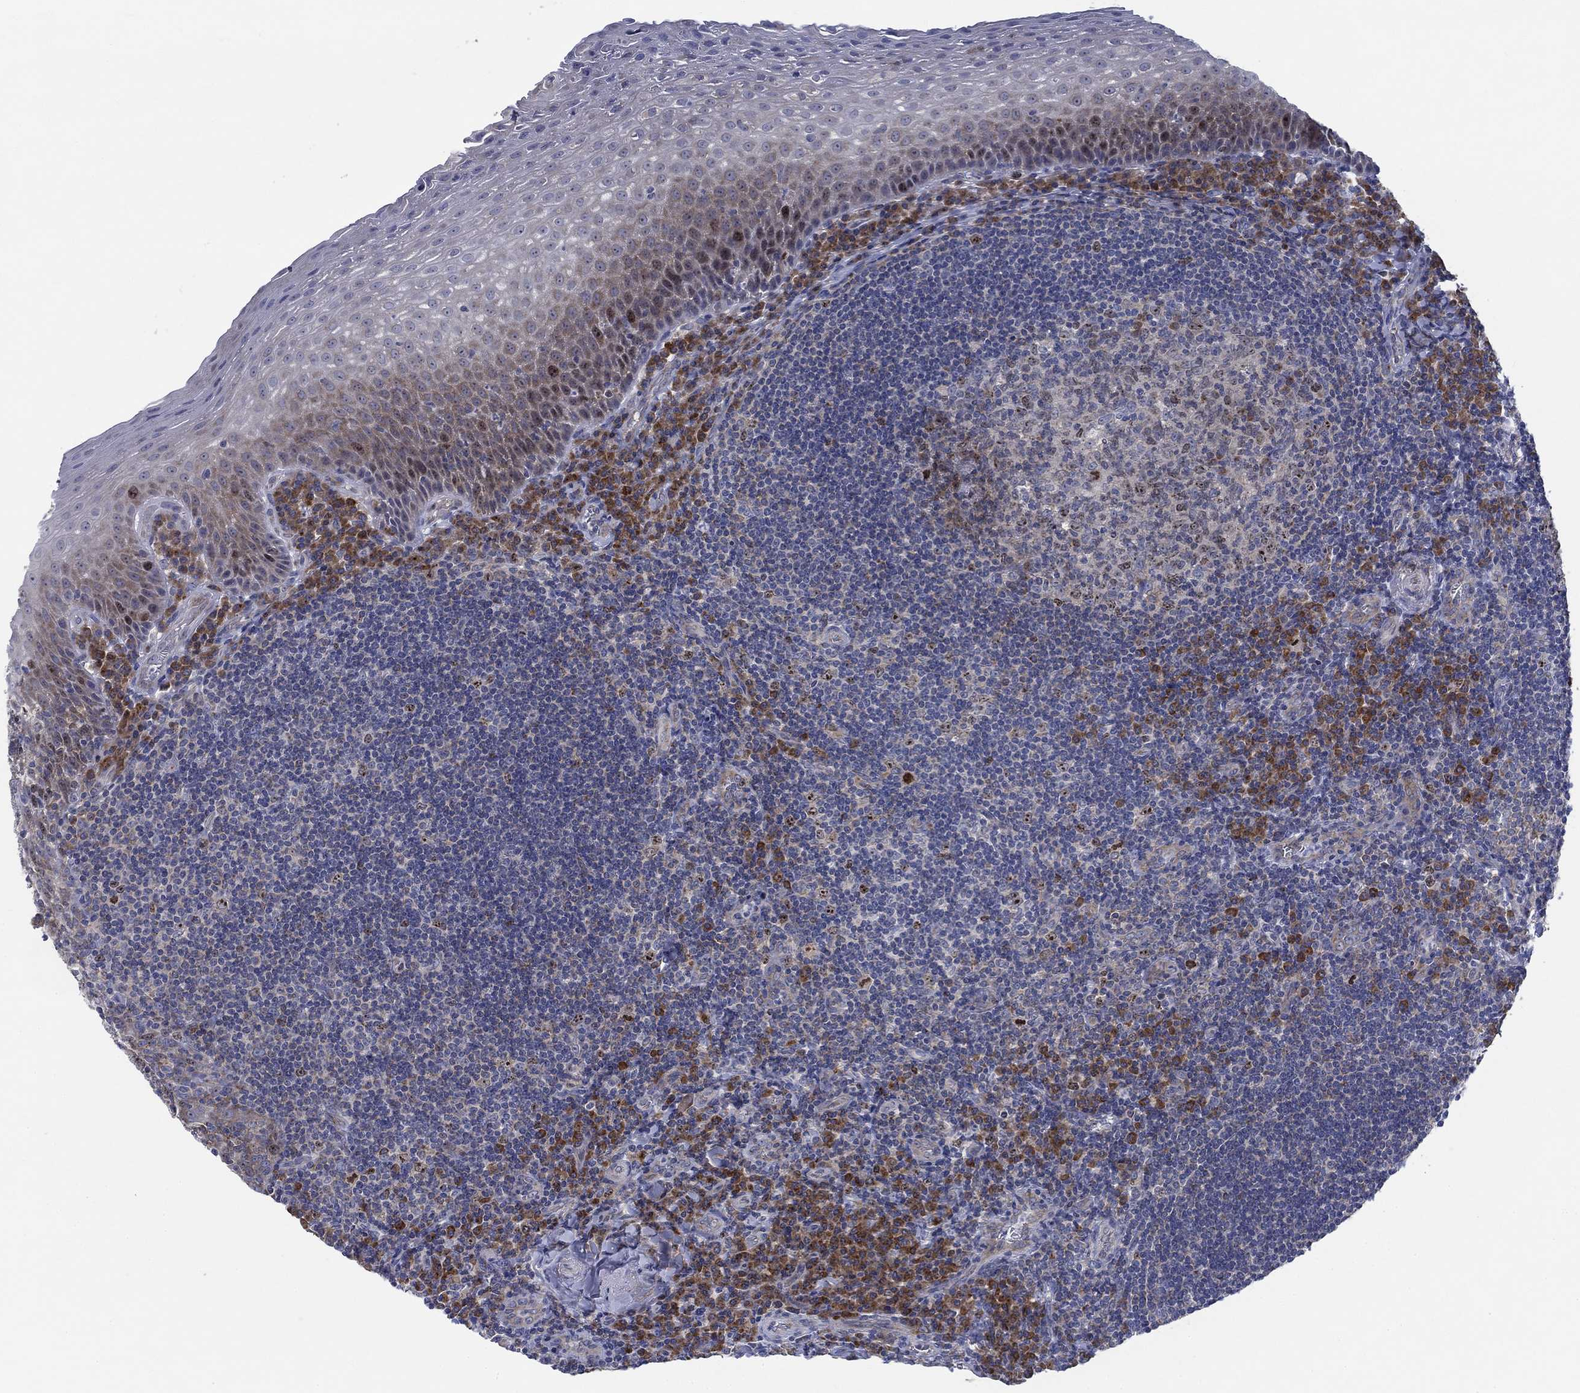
{"staining": {"intensity": "moderate", "quantity": "<25%", "location": "cytoplasmic/membranous"}, "tissue": "tonsil", "cell_type": "Germinal center cells", "image_type": "normal", "snomed": [{"axis": "morphology", "description": "Normal tissue, NOS"}, {"axis": "morphology", "description": "Inflammation, NOS"}, {"axis": "topography", "description": "Tonsil"}], "caption": "Immunohistochemical staining of unremarkable human tonsil displays moderate cytoplasmic/membranous protein positivity in about <25% of germinal center cells. (DAB IHC, brown staining for protein, blue staining for nuclei).", "gene": "MMP24", "patient": {"sex": "female", "age": 31}}